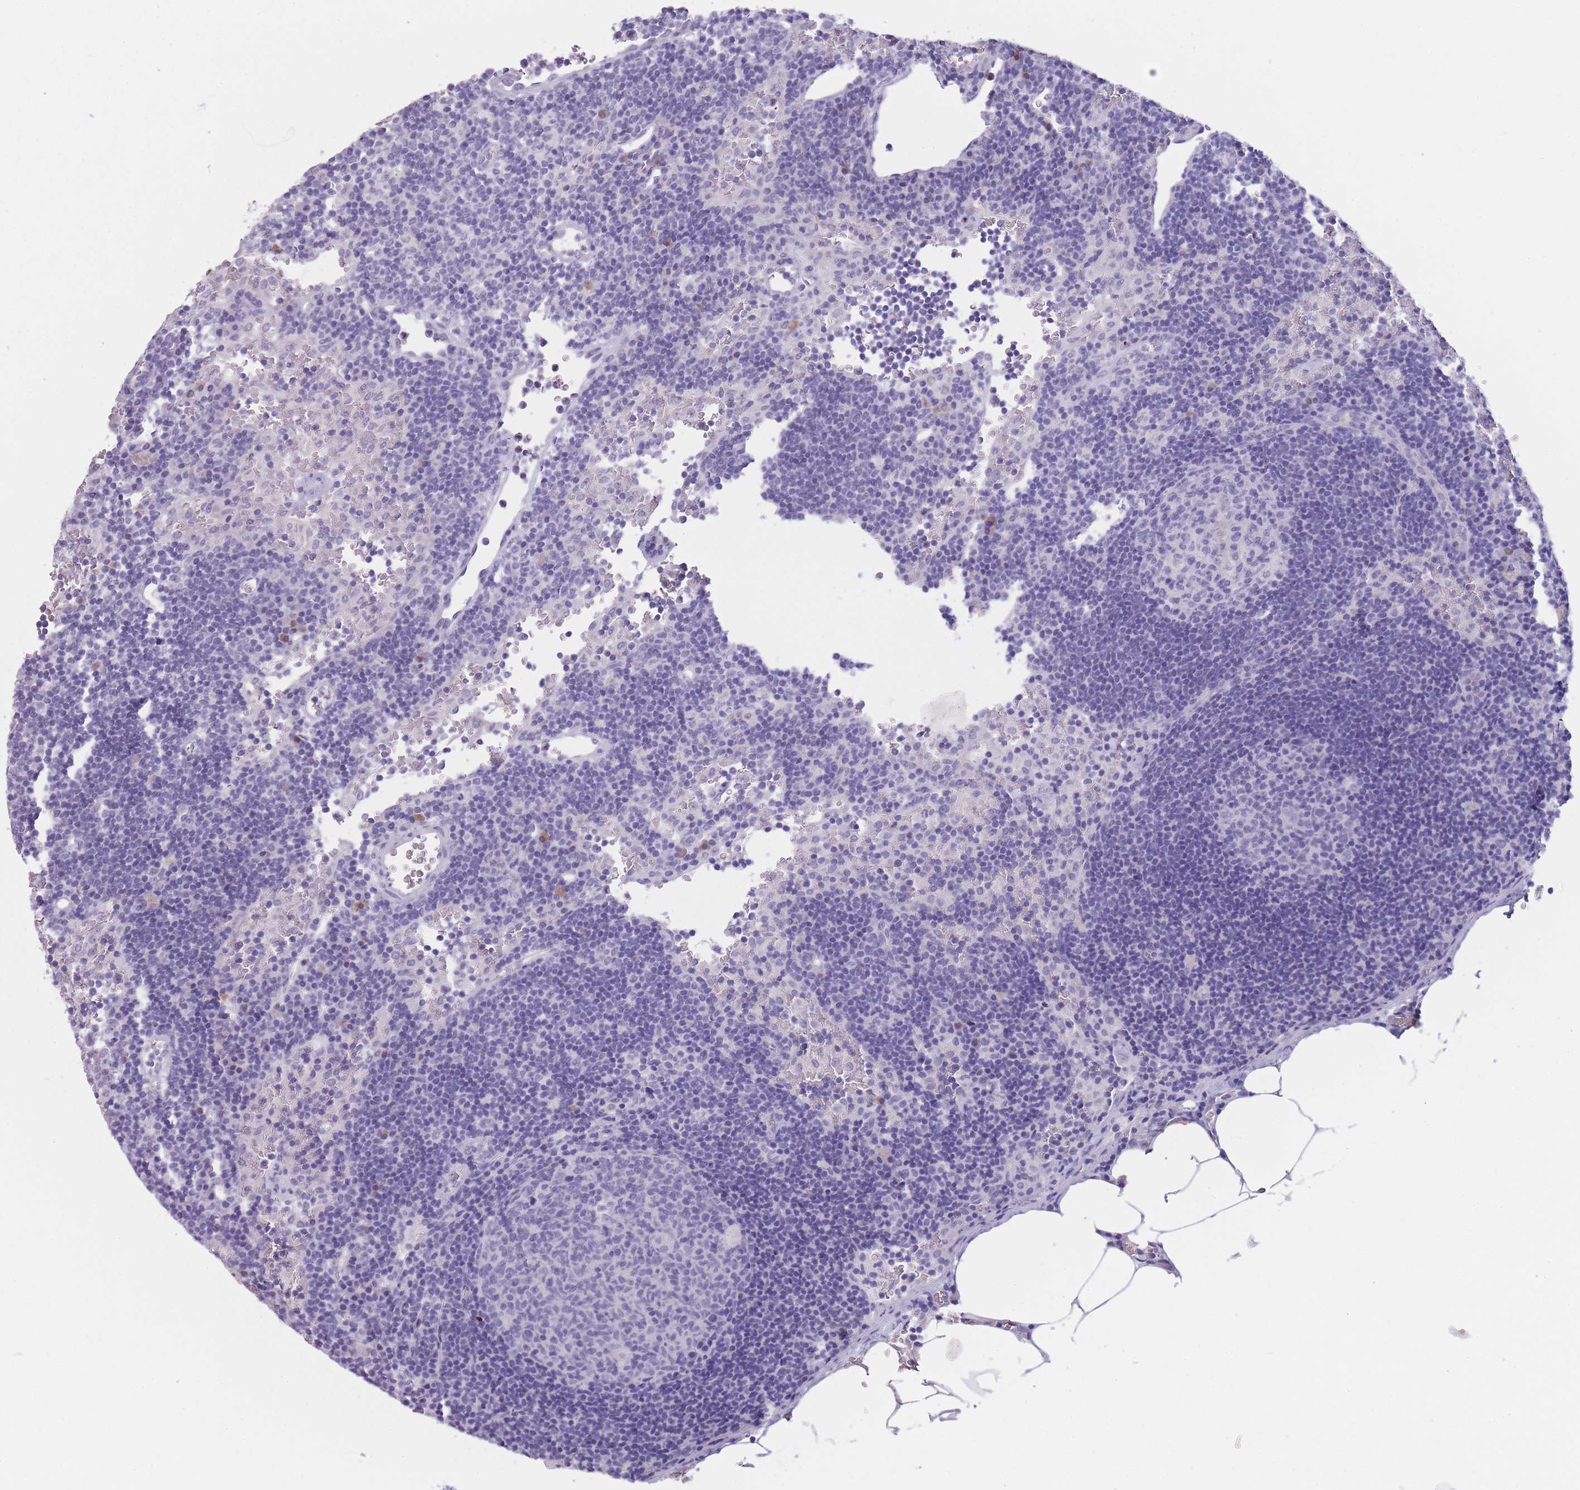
{"staining": {"intensity": "negative", "quantity": "none", "location": "none"}, "tissue": "lymph node", "cell_type": "Germinal center cells", "image_type": "normal", "snomed": [{"axis": "morphology", "description": "Normal tissue, NOS"}, {"axis": "topography", "description": "Lymph node"}], "caption": "High magnification brightfield microscopy of benign lymph node stained with DAB (3,3'-diaminobenzidine) (brown) and counterstained with hematoxylin (blue): germinal center cells show no significant expression. (DAB (3,3'-diaminobenzidine) immunohistochemistry with hematoxylin counter stain).", "gene": "DCANP1", "patient": {"sex": "male", "age": 62}}